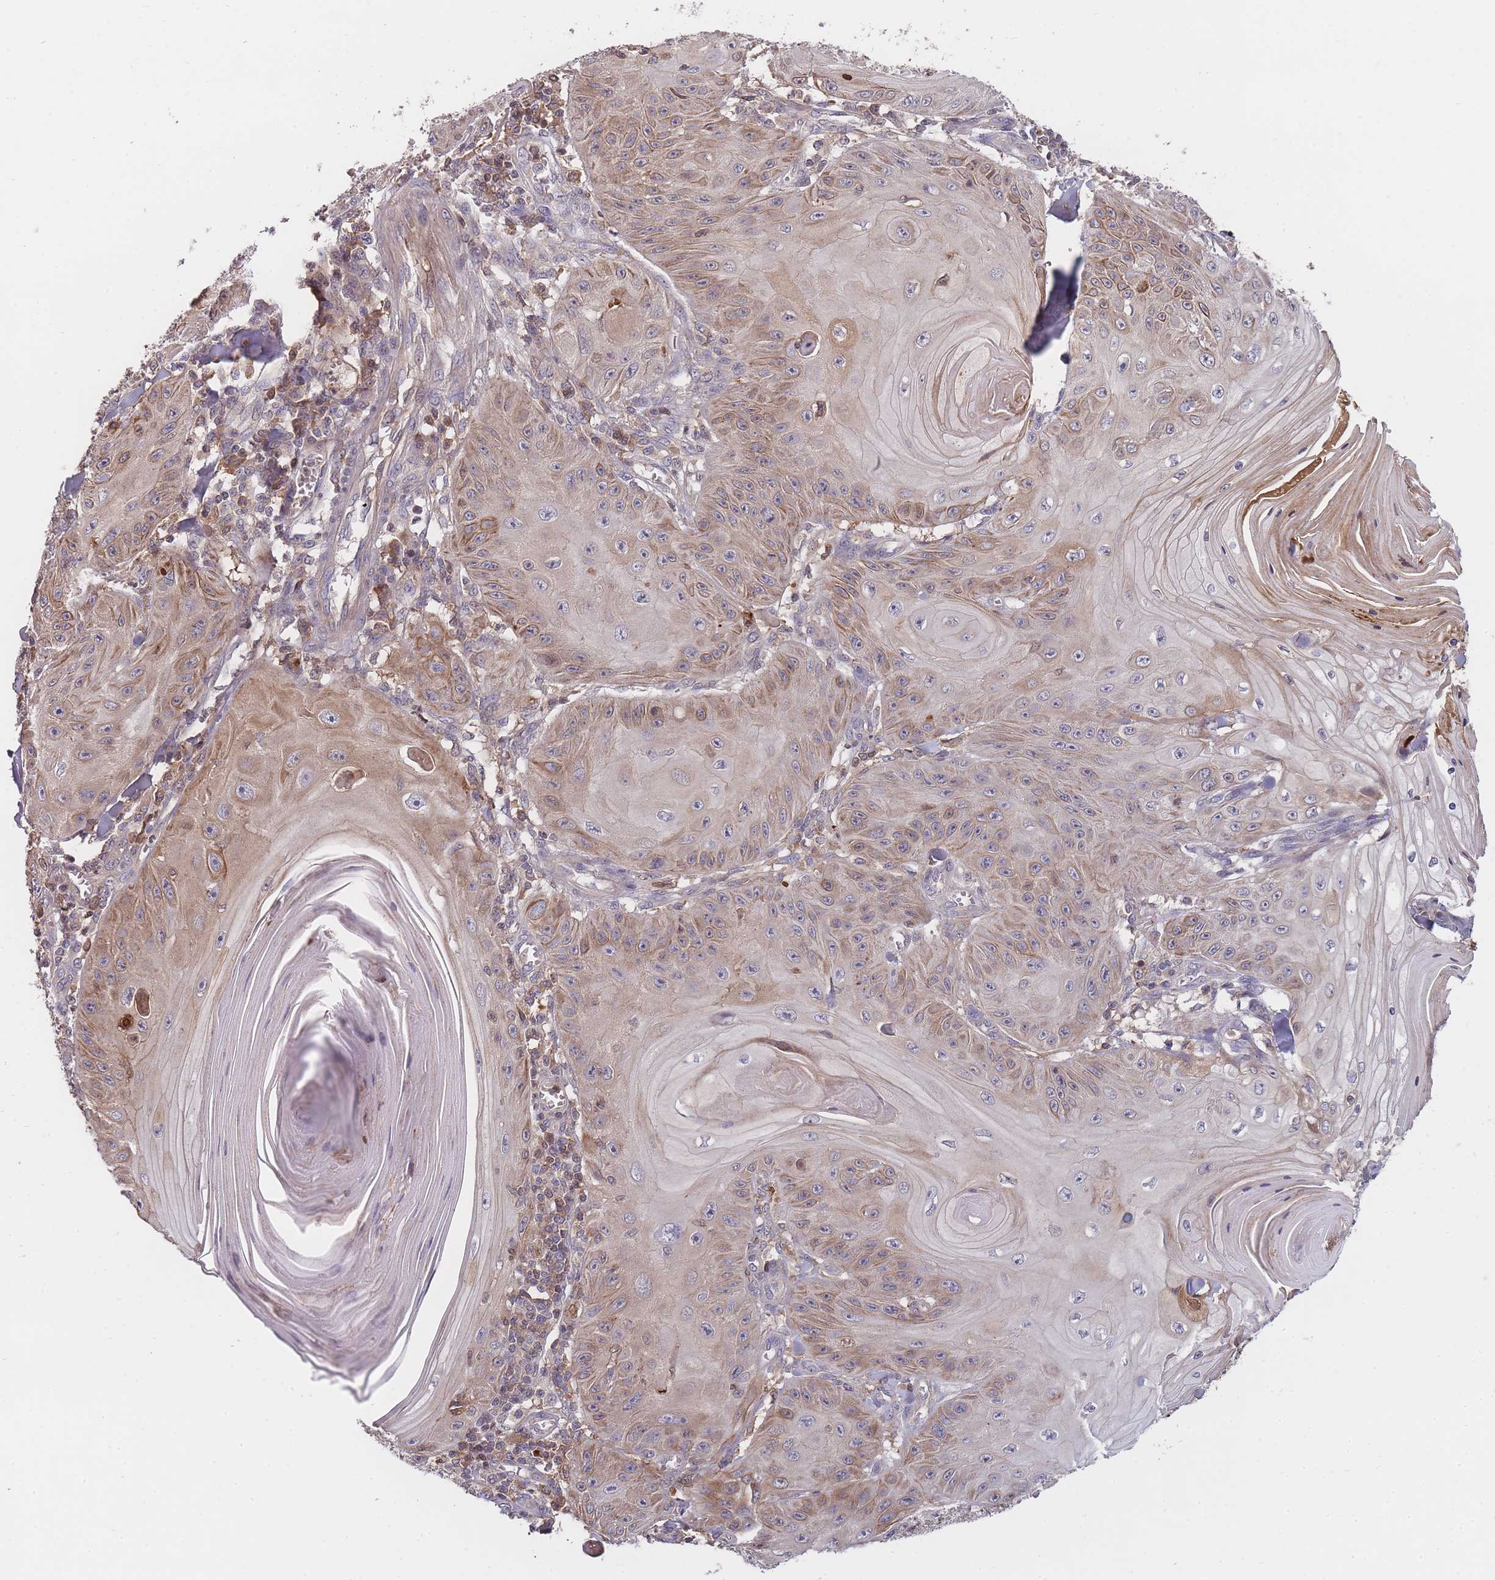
{"staining": {"intensity": "moderate", "quantity": "25%-75%", "location": "cytoplasmic/membranous"}, "tissue": "skin cancer", "cell_type": "Tumor cells", "image_type": "cancer", "snomed": [{"axis": "morphology", "description": "Squamous cell carcinoma, NOS"}, {"axis": "topography", "description": "Skin"}], "caption": "A high-resolution image shows immunohistochemistry staining of skin cancer (squamous cell carcinoma), which exhibits moderate cytoplasmic/membranous expression in approximately 25%-75% of tumor cells.", "gene": "RALGDS", "patient": {"sex": "female", "age": 78}}